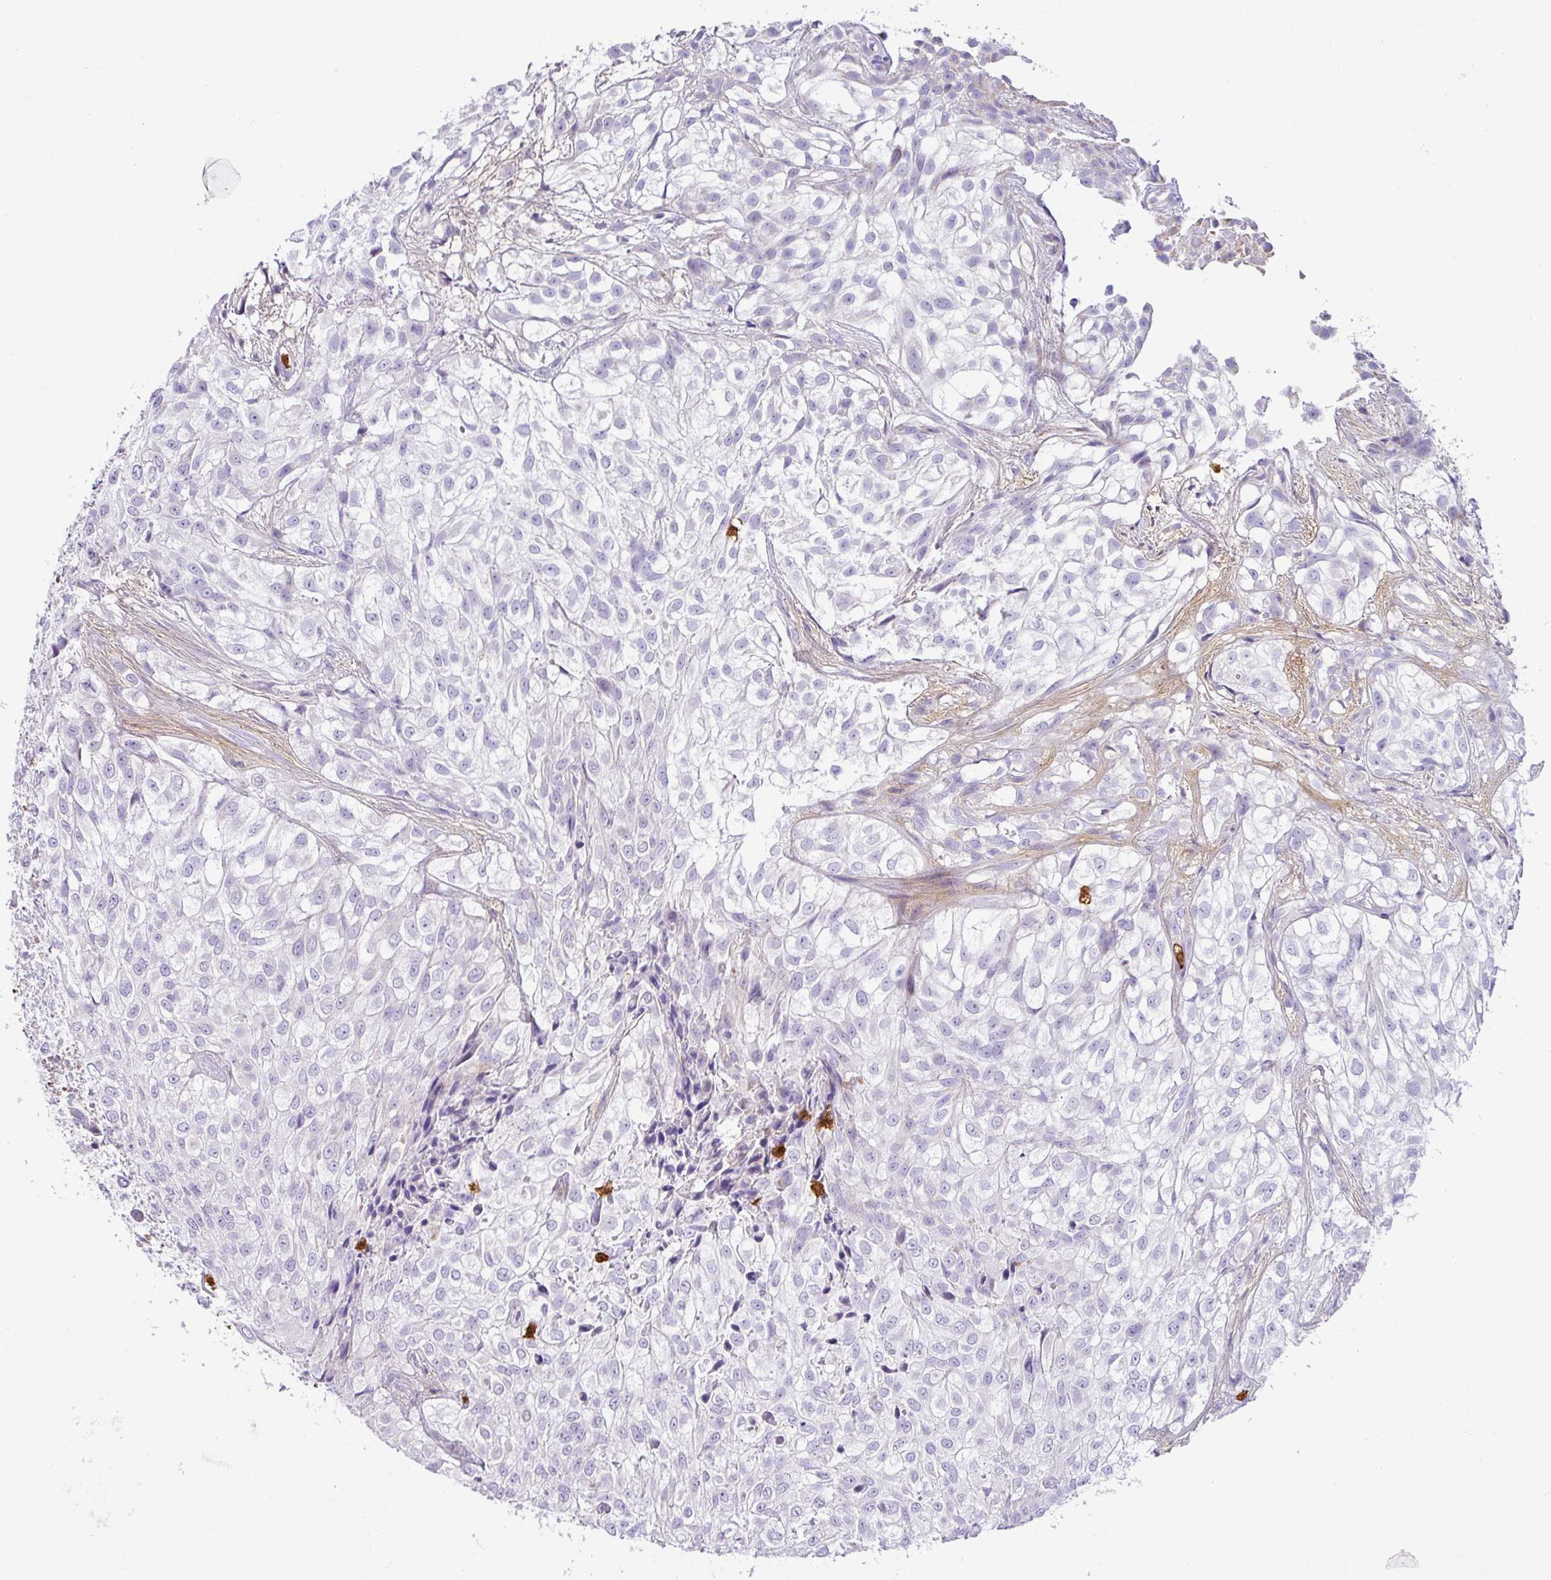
{"staining": {"intensity": "negative", "quantity": "none", "location": "none"}, "tissue": "urothelial cancer", "cell_type": "Tumor cells", "image_type": "cancer", "snomed": [{"axis": "morphology", "description": "Urothelial carcinoma, High grade"}, {"axis": "topography", "description": "Urinary bladder"}], "caption": "A histopathology image of urothelial carcinoma (high-grade) stained for a protein reveals no brown staining in tumor cells. (Stains: DAB (3,3'-diaminobenzidine) immunohistochemistry with hematoxylin counter stain, Microscopy: brightfield microscopy at high magnification).", "gene": "SH2D3C", "patient": {"sex": "male", "age": 56}}